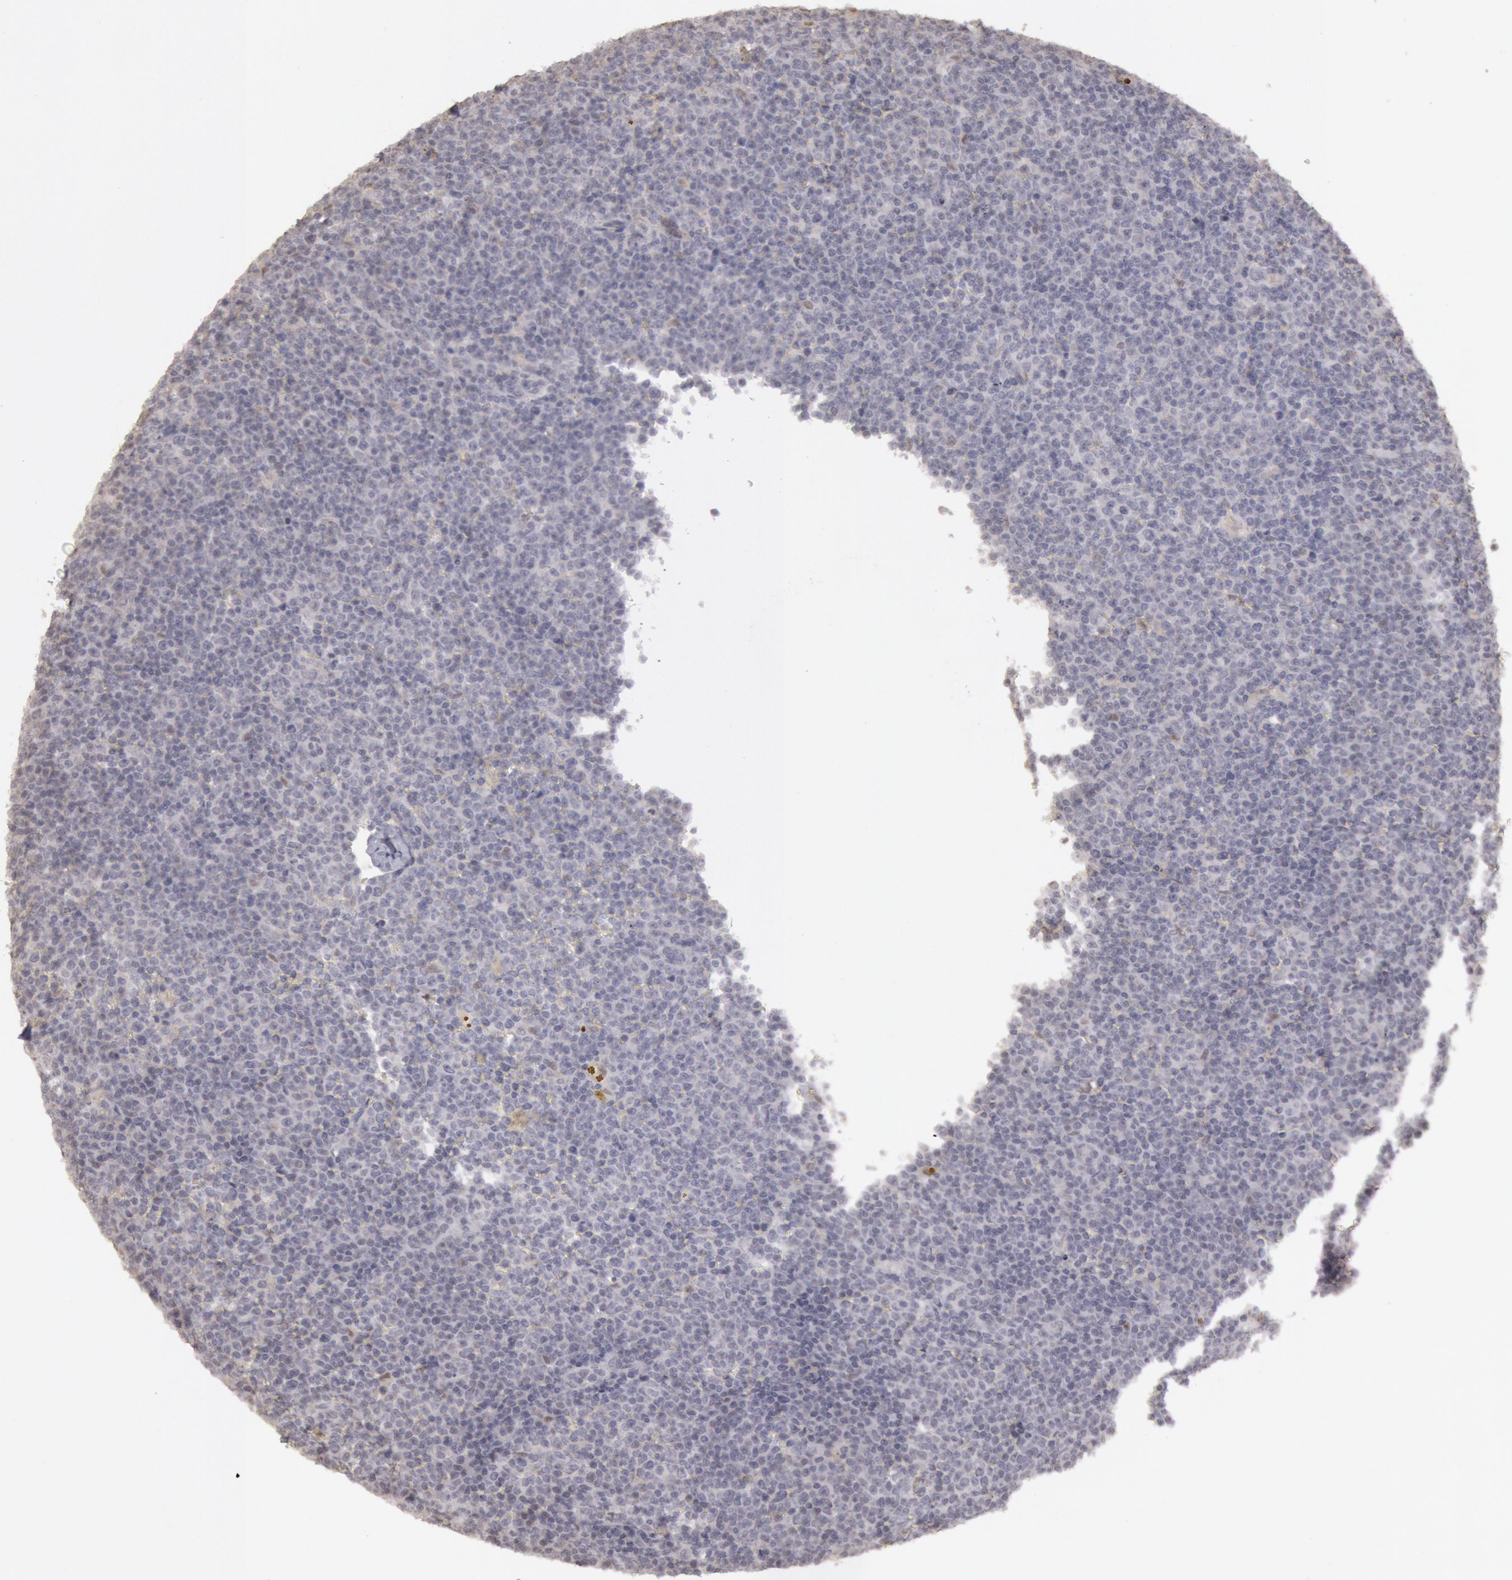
{"staining": {"intensity": "negative", "quantity": "none", "location": "none"}, "tissue": "lymphoma", "cell_type": "Tumor cells", "image_type": "cancer", "snomed": [{"axis": "morphology", "description": "Malignant lymphoma, non-Hodgkin's type, Low grade"}, {"axis": "topography", "description": "Lymph node"}], "caption": "IHC micrograph of neoplastic tissue: lymphoma stained with DAB (3,3'-diaminobenzidine) displays no significant protein positivity in tumor cells.", "gene": "RIMBP3C", "patient": {"sex": "male", "age": 50}}